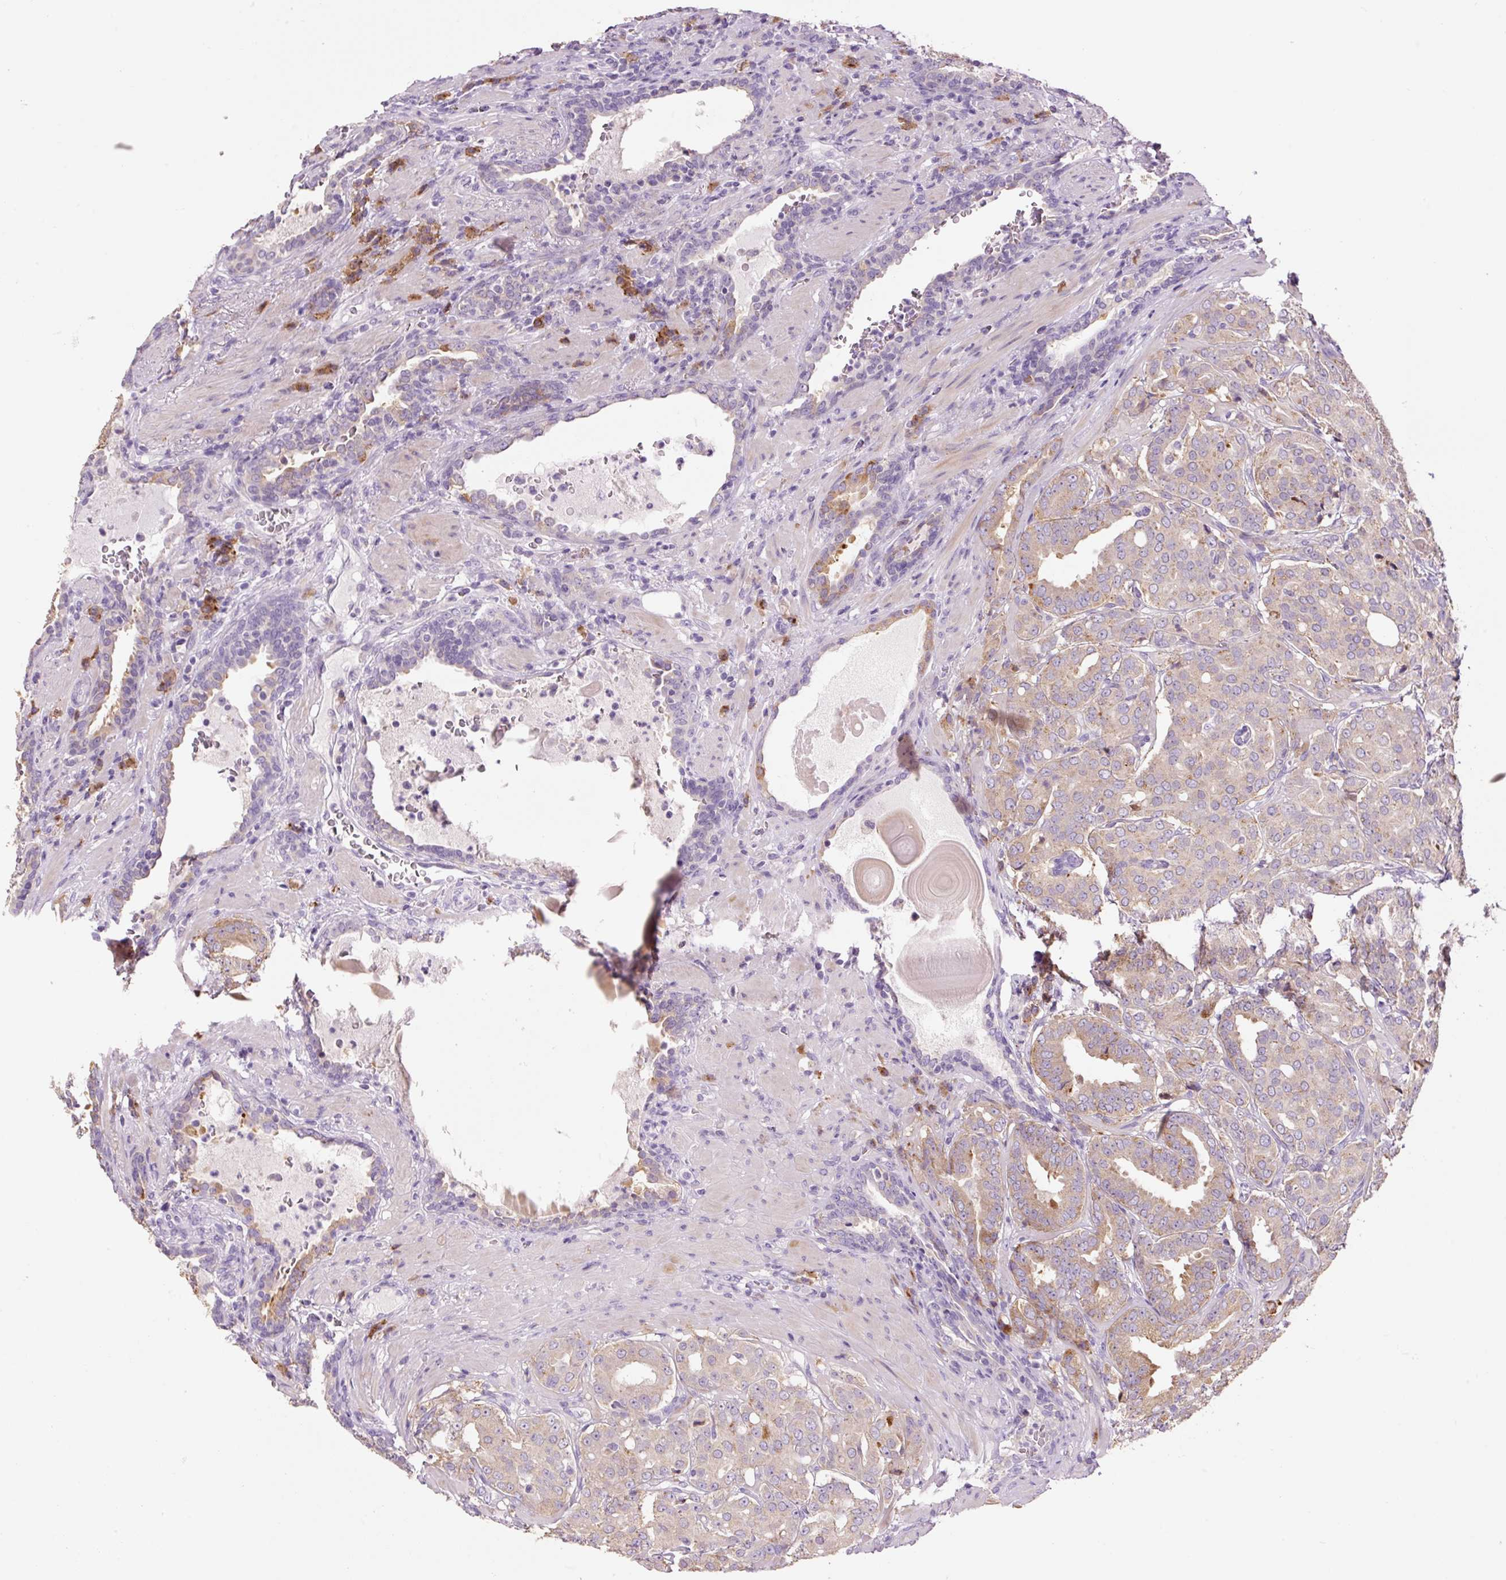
{"staining": {"intensity": "weak", "quantity": ">75%", "location": "cytoplasmic/membranous"}, "tissue": "prostate cancer", "cell_type": "Tumor cells", "image_type": "cancer", "snomed": [{"axis": "morphology", "description": "Adenocarcinoma, High grade"}, {"axis": "topography", "description": "Prostate"}], "caption": "The micrograph reveals a brown stain indicating the presence of a protein in the cytoplasmic/membranous of tumor cells in prostate cancer. (DAB IHC with brightfield microscopy, high magnification).", "gene": "HAX1", "patient": {"sex": "male", "age": 68}}